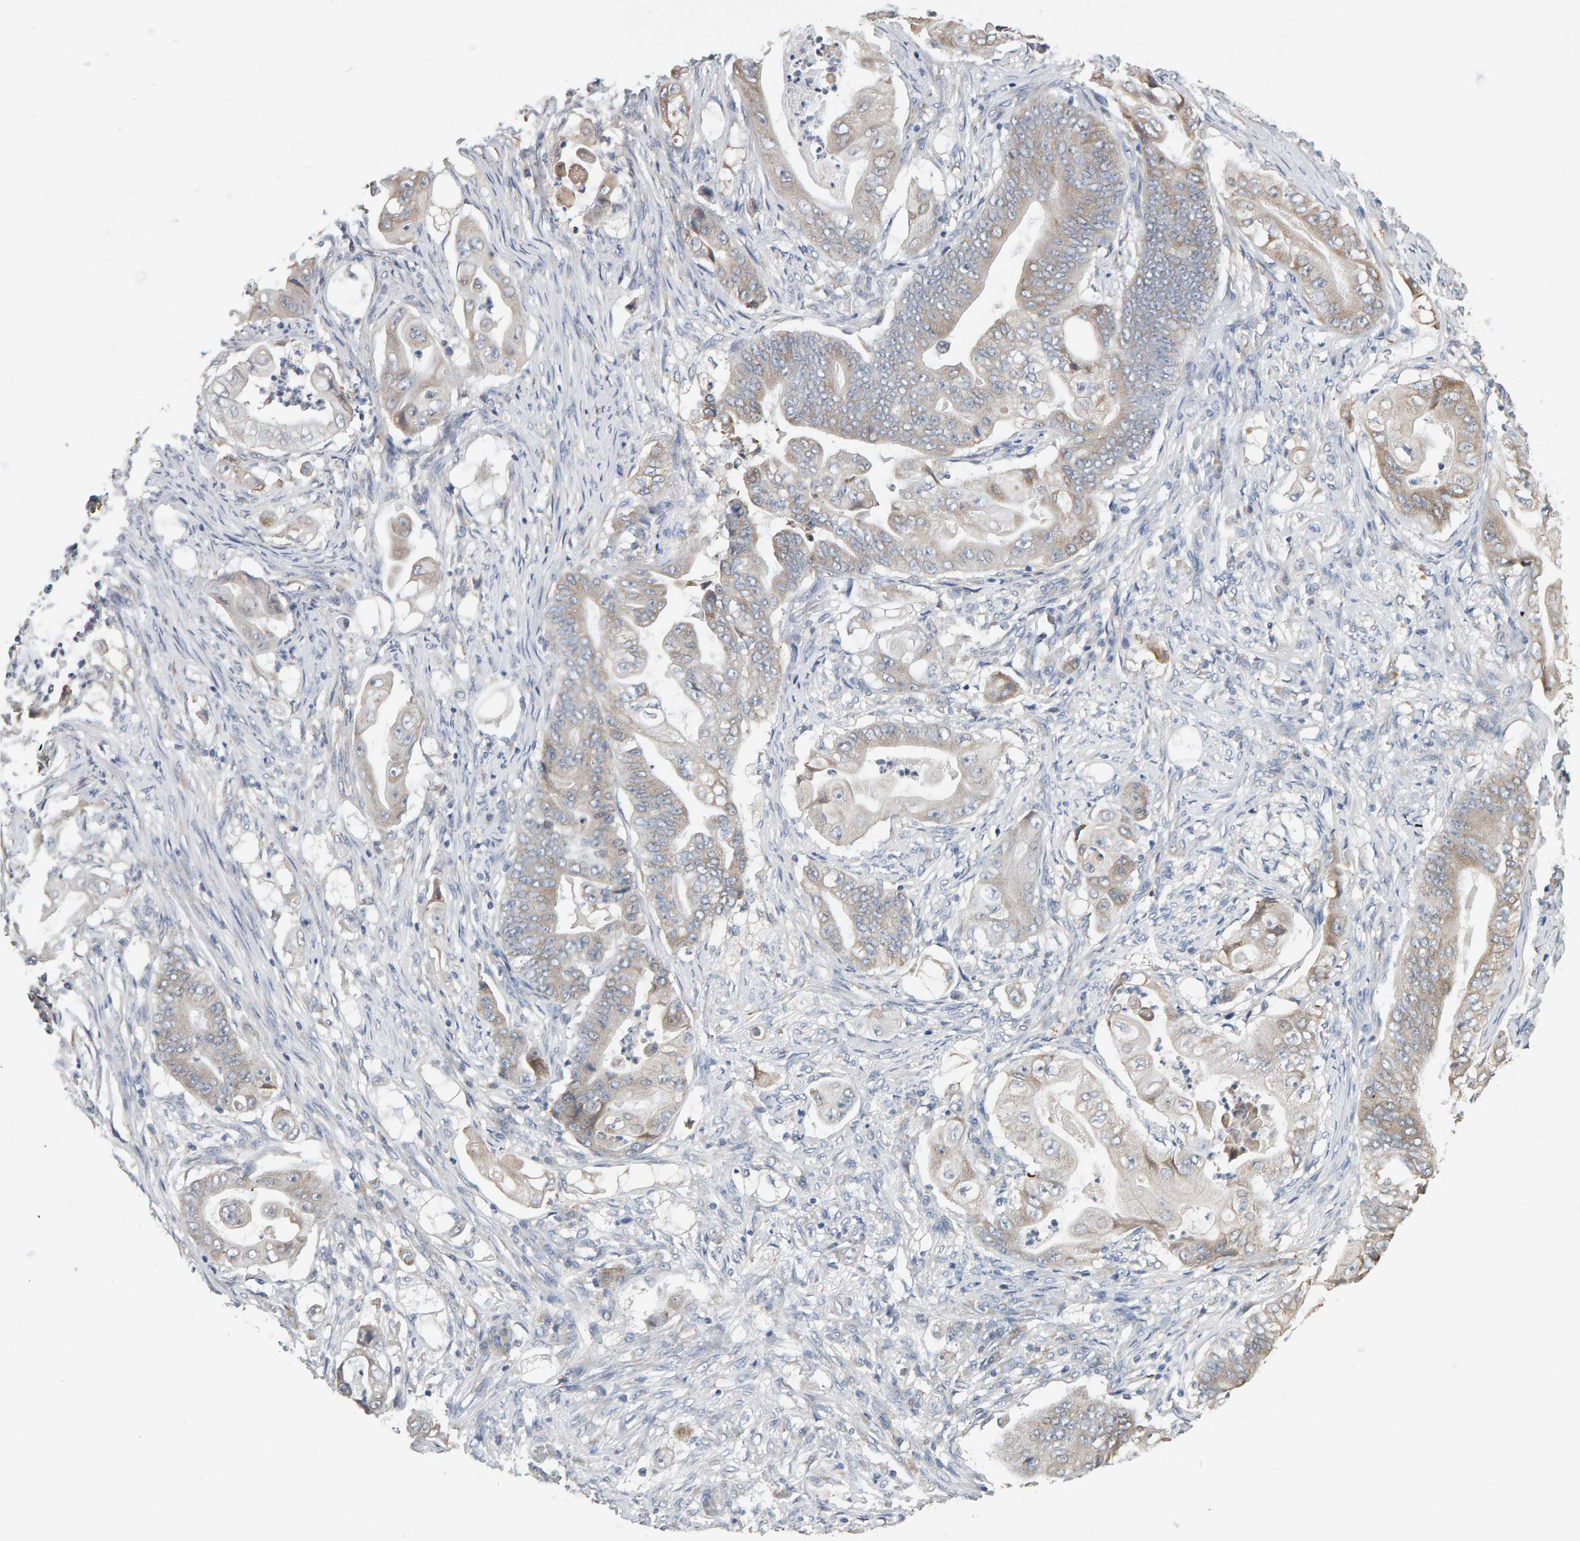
{"staining": {"intensity": "weak", "quantity": ">75%", "location": "cytoplasmic/membranous"}, "tissue": "stomach cancer", "cell_type": "Tumor cells", "image_type": "cancer", "snomed": [{"axis": "morphology", "description": "Adenocarcinoma, NOS"}, {"axis": "topography", "description": "Stomach"}], "caption": "This photomicrograph exhibits IHC staining of adenocarcinoma (stomach), with low weak cytoplasmic/membranous positivity in about >75% of tumor cells.", "gene": "ADHFE1", "patient": {"sex": "female", "age": 73}}